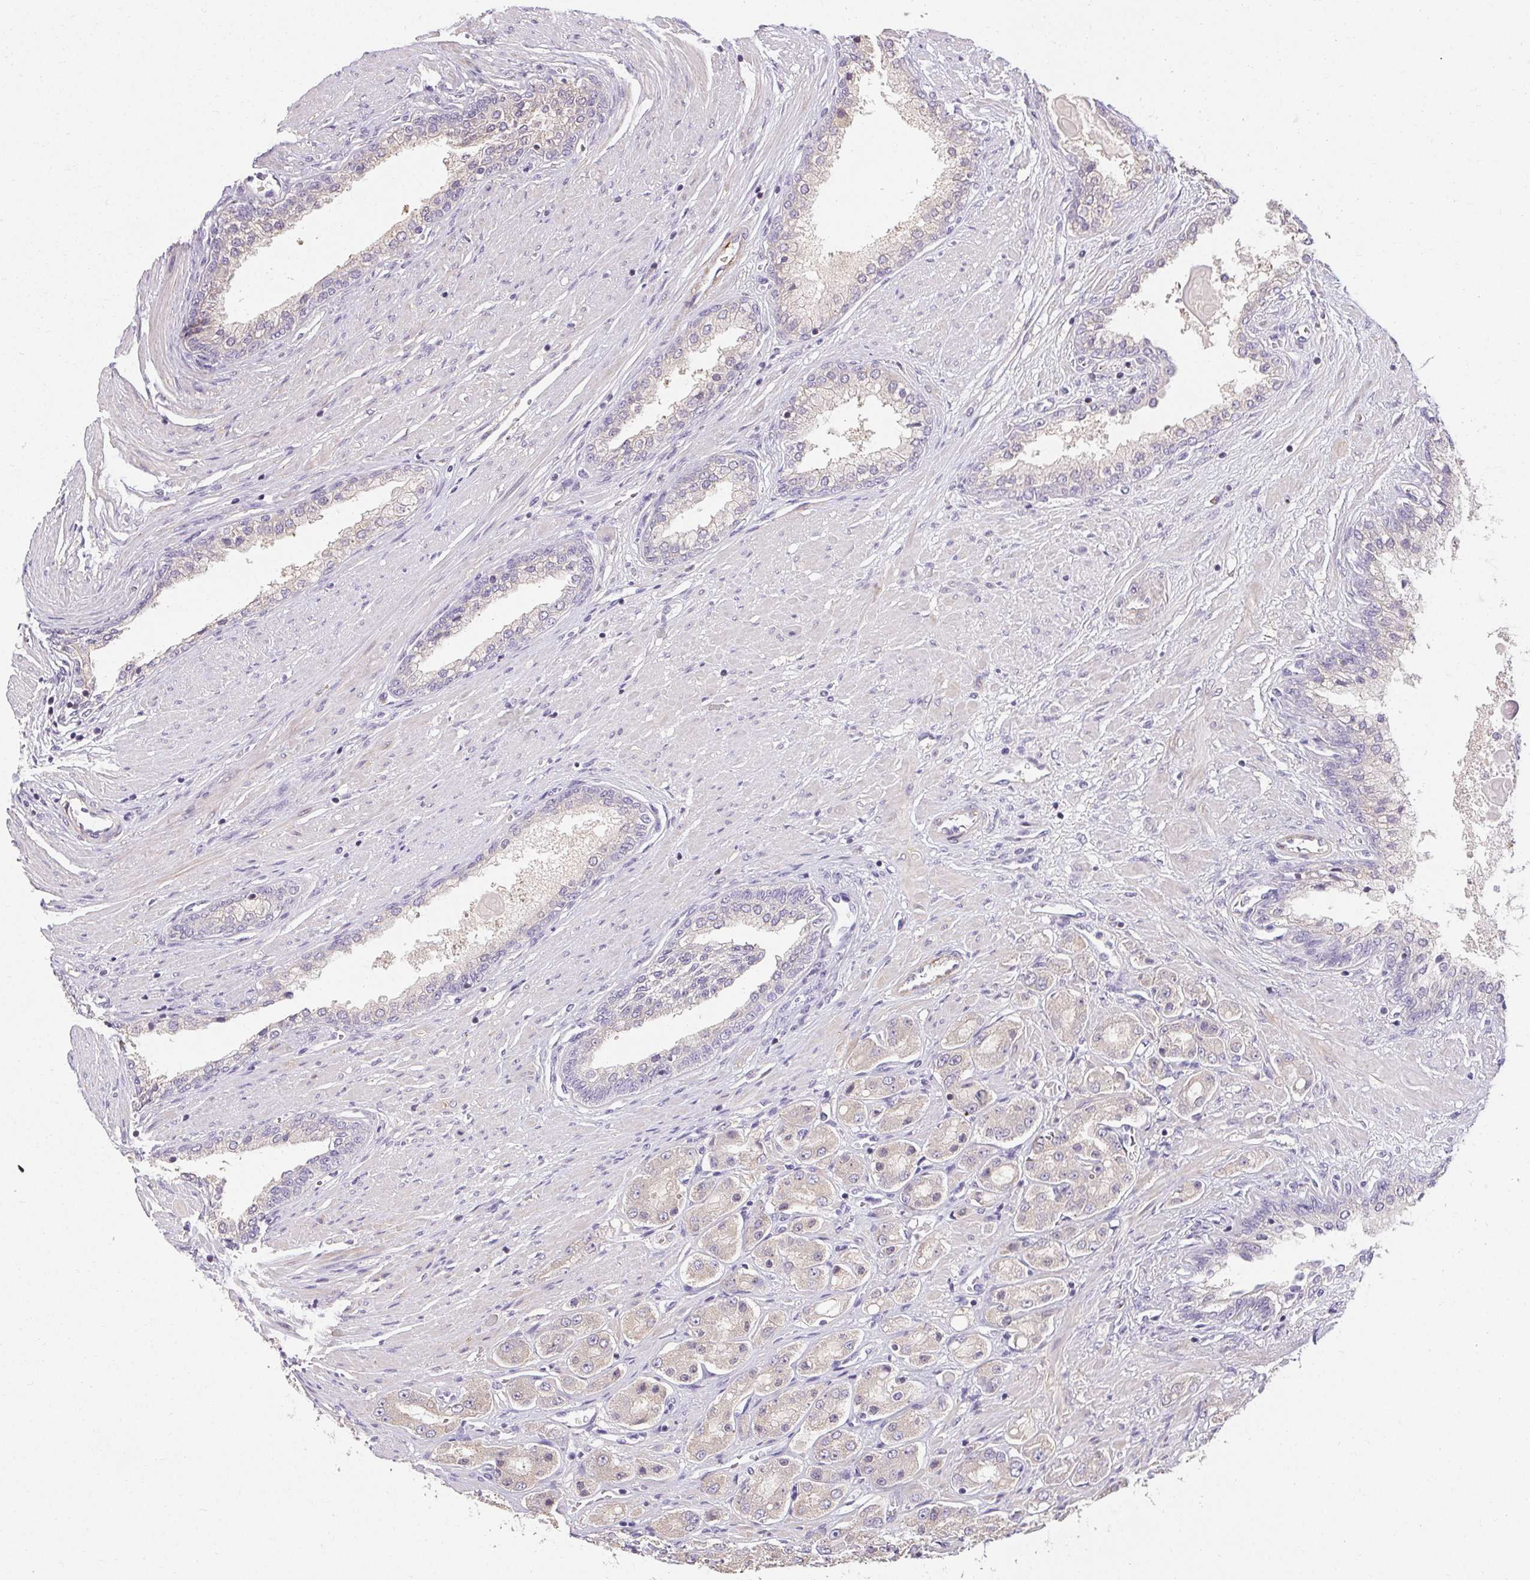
{"staining": {"intensity": "negative", "quantity": "none", "location": "none"}, "tissue": "prostate cancer", "cell_type": "Tumor cells", "image_type": "cancer", "snomed": [{"axis": "morphology", "description": "Adenocarcinoma, High grade"}, {"axis": "topography", "description": "Prostate"}], "caption": "Prostate cancer stained for a protein using immunohistochemistry (IHC) shows no expression tumor cells.", "gene": "TMEM52B", "patient": {"sex": "male", "age": 67}}